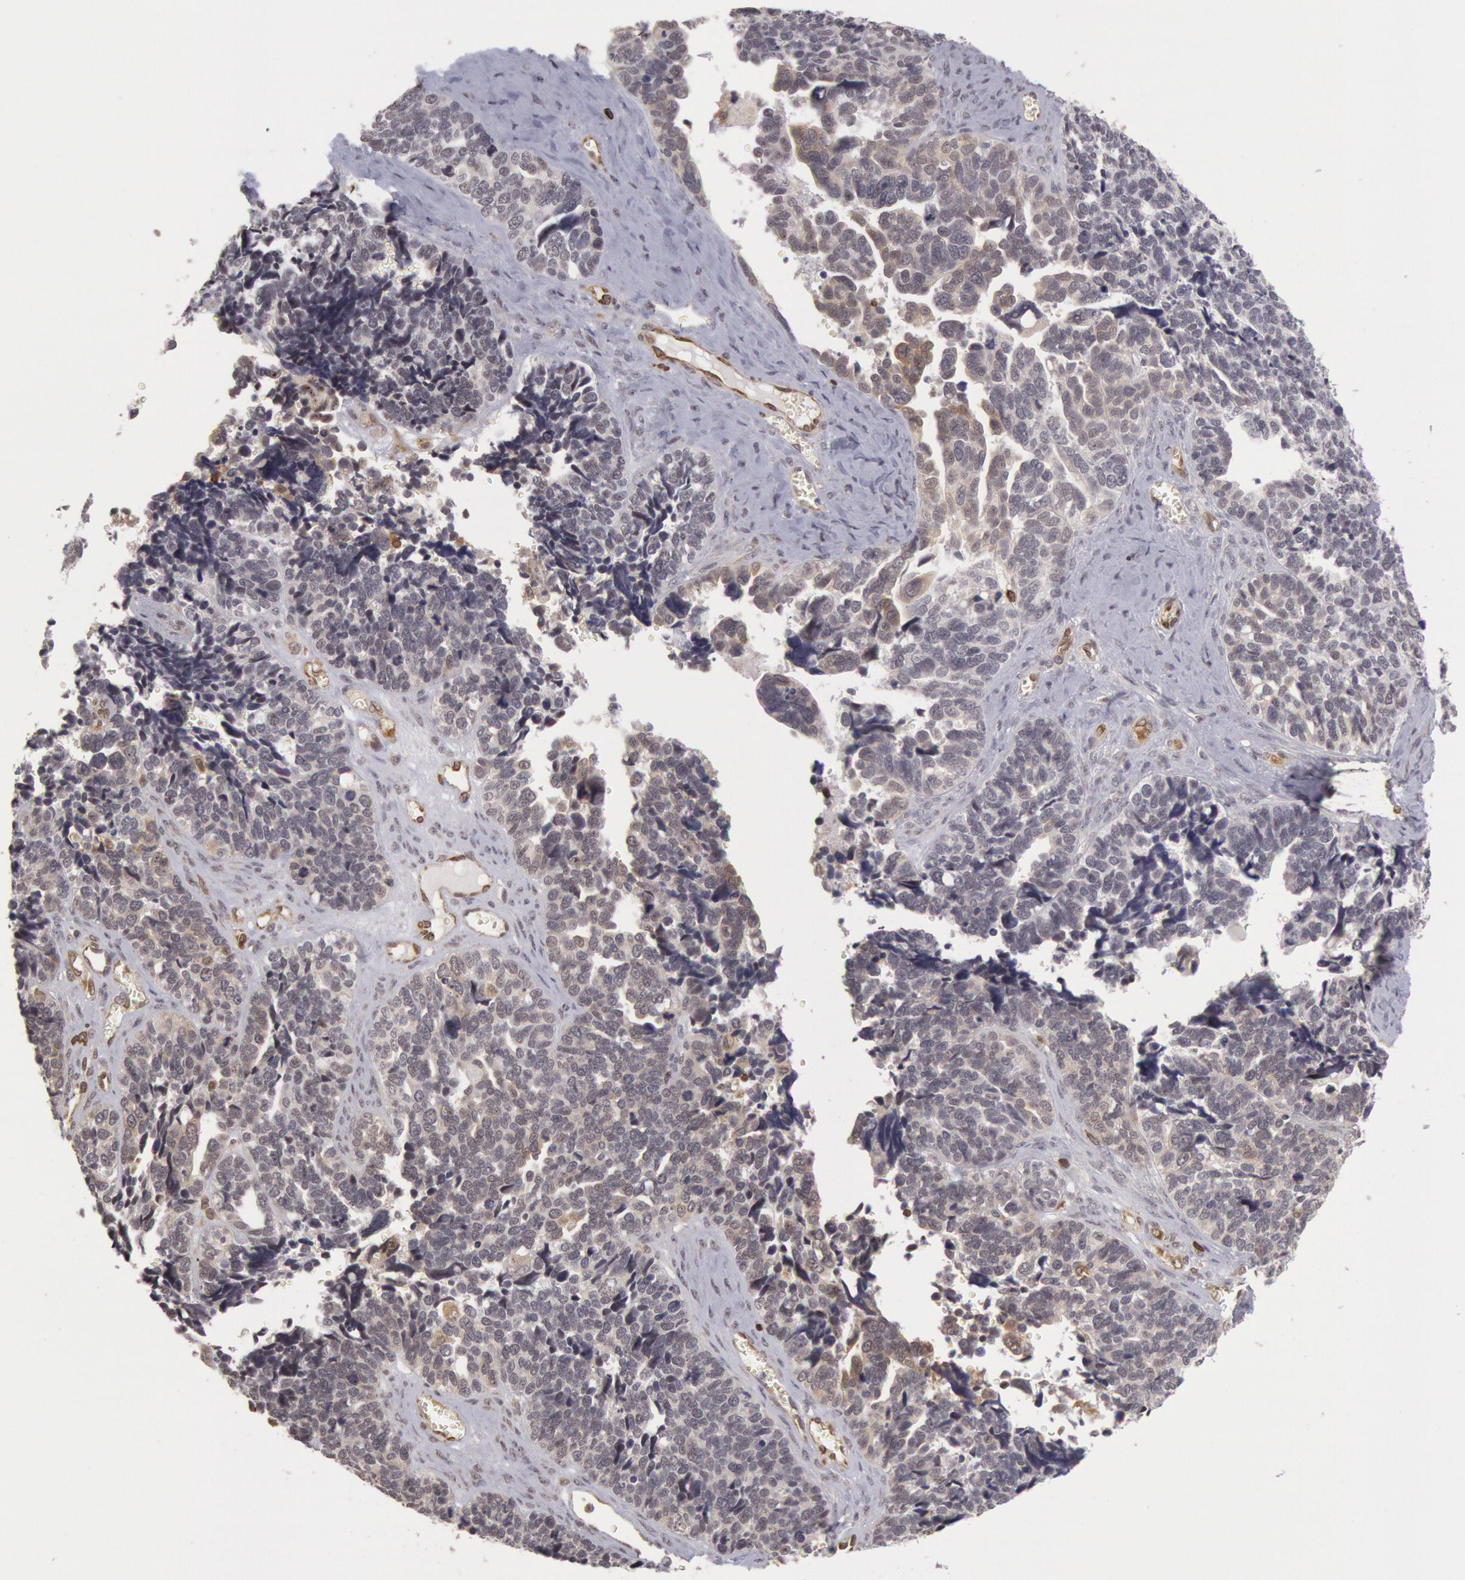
{"staining": {"intensity": "negative", "quantity": "none", "location": "none"}, "tissue": "ovarian cancer", "cell_type": "Tumor cells", "image_type": "cancer", "snomed": [{"axis": "morphology", "description": "Cystadenocarcinoma, serous, NOS"}, {"axis": "topography", "description": "Ovary"}], "caption": "High magnification brightfield microscopy of ovarian serous cystadenocarcinoma stained with DAB (3,3'-diaminobenzidine) (brown) and counterstained with hematoxylin (blue): tumor cells show no significant staining. (DAB immunohistochemistry (IHC) visualized using brightfield microscopy, high magnification).", "gene": "TAP2", "patient": {"sex": "female", "age": 77}}